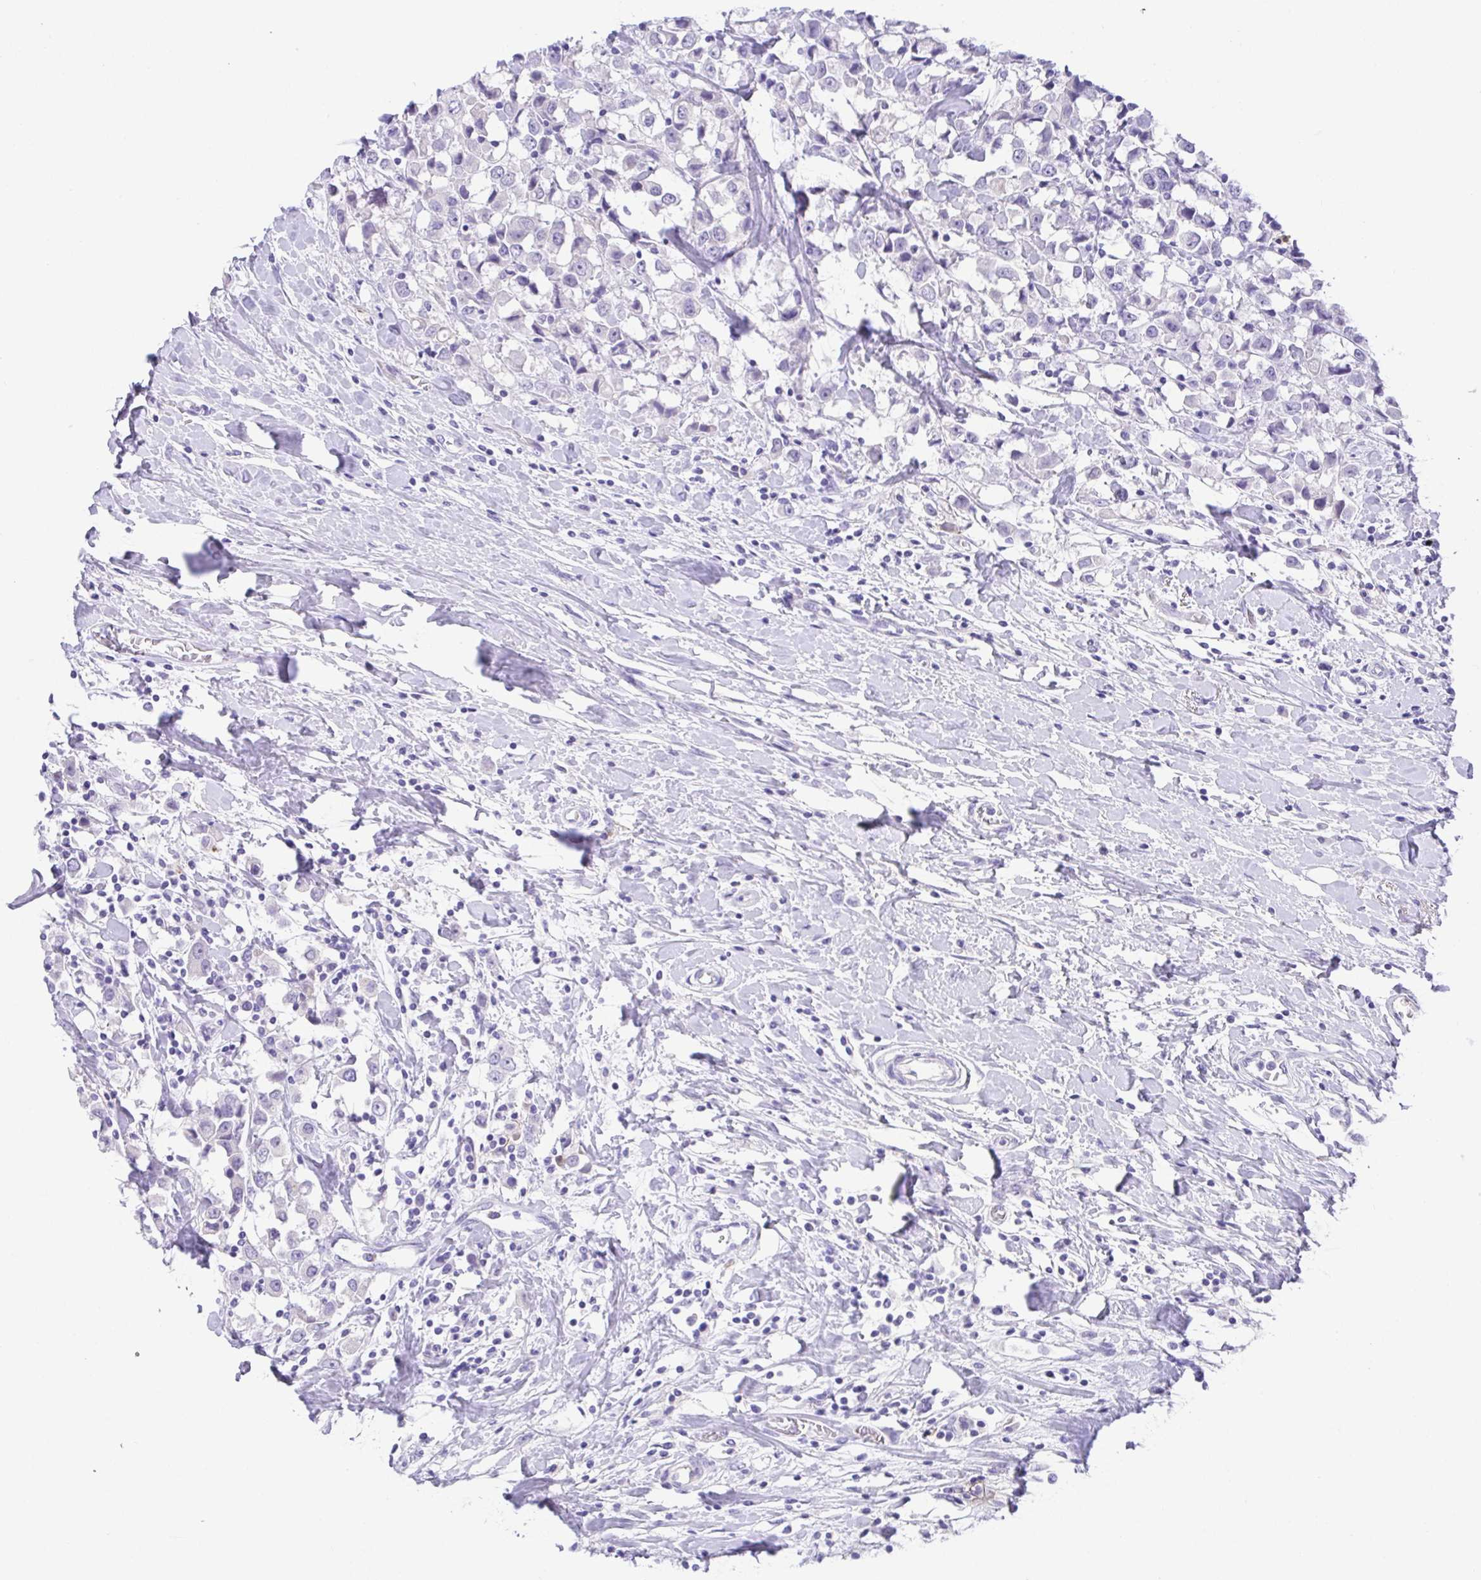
{"staining": {"intensity": "negative", "quantity": "none", "location": "none"}, "tissue": "breast cancer", "cell_type": "Tumor cells", "image_type": "cancer", "snomed": [{"axis": "morphology", "description": "Duct carcinoma"}, {"axis": "topography", "description": "Breast"}], "caption": "Immunohistochemistry (IHC) micrograph of neoplastic tissue: breast cancer stained with DAB shows no significant protein positivity in tumor cells.", "gene": "SPATA4", "patient": {"sex": "female", "age": 61}}